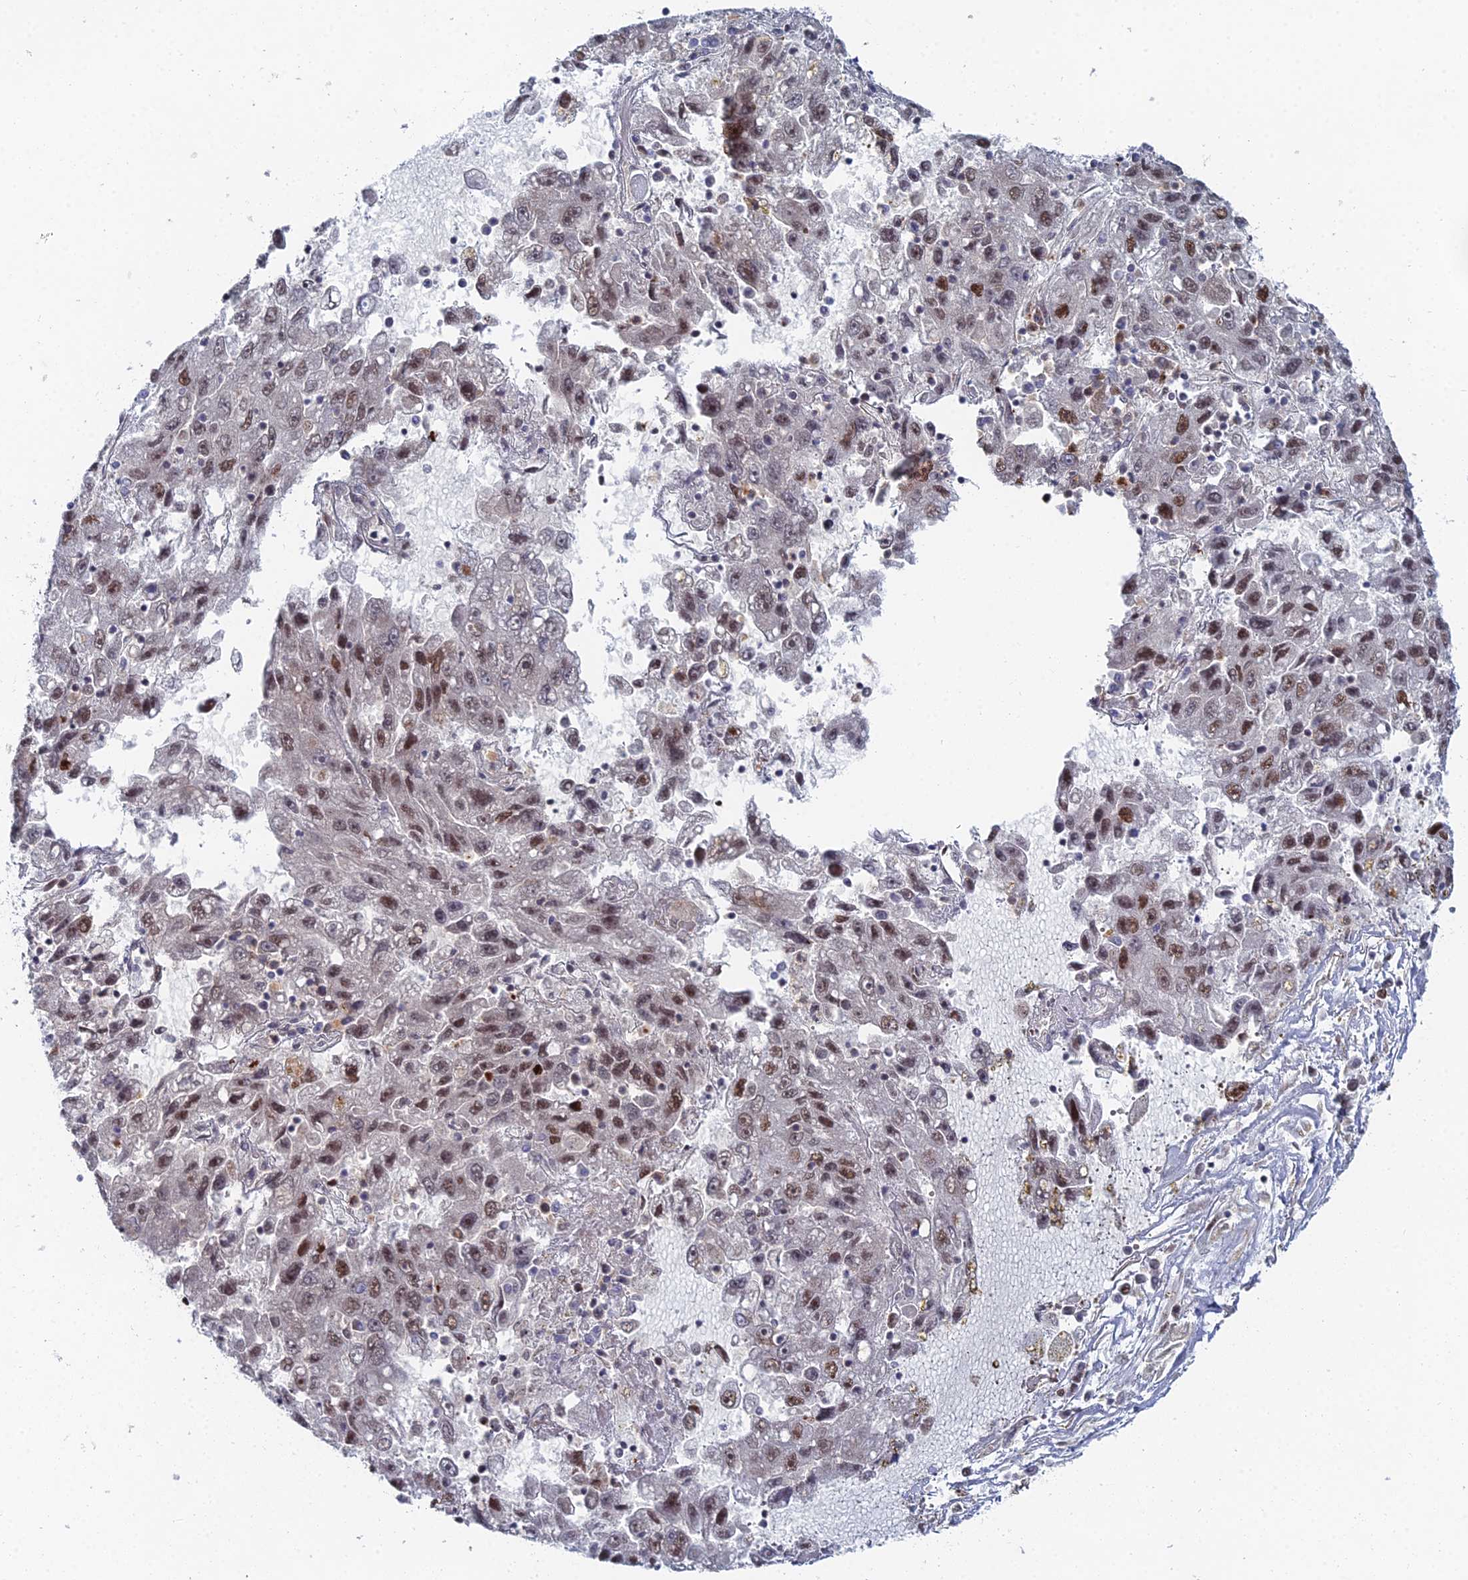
{"staining": {"intensity": "moderate", "quantity": ">75%", "location": "nuclear"}, "tissue": "liver cancer", "cell_type": "Tumor cells", "image_type": "cancer", "snomed": [{"axis": "morphology", "description": "Carcinoma, Hepatocellular, NOS"}, {"axis": "topography", "description": "Liver"}], "caption": "Protein expression by immunohistochemistry exhibits moderate nuclear staining in about >75% of tumor cells in hepatocellular carcinoma (liver).", "gene": "GSC2", "patient": {"sex": "male", "age": 49}}